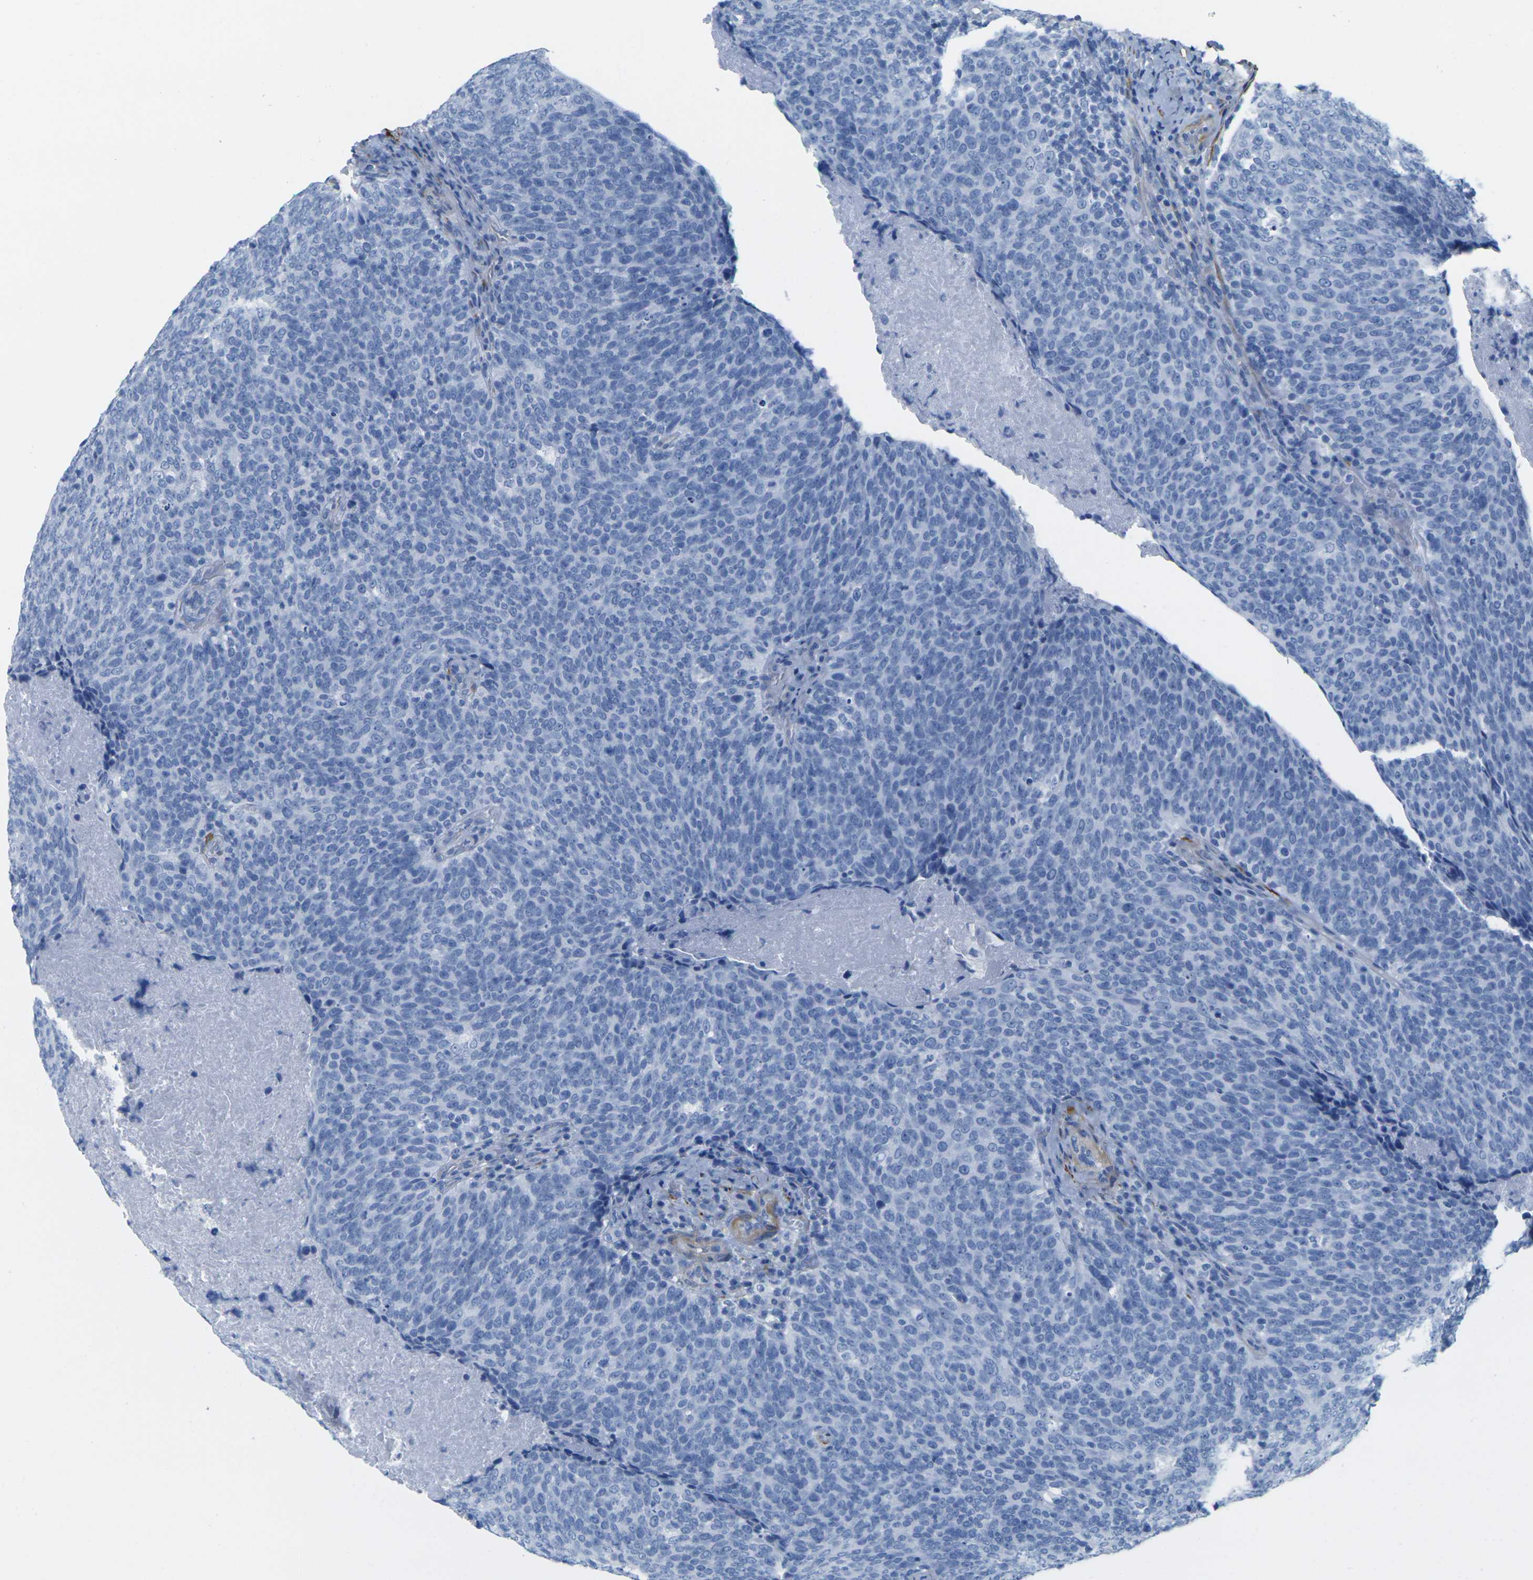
{"staining": {"intensity": "negative", "quantity": "none", "location": "none"}, "tissue": "head and neck cancer", "cell_type": "Tumor cells", "image_type": "cancer", "snomed": [{"axis": "morphology", "description": "Squamous cell carcinoma, NOS"}, {"axis": "morphology", "description": "Squamous cell carcinoma, metastatic, NOS"}, {"axis": "topography", "description": "Lymph node"}, {"axis": "topography", "description": "Head-Neck"}], "caption": "DAB (3,3'-diaminobenzidine) immunohistochemical staining of human head and neck squamous cell carcinoma exhibits no significant staining in tumor cells. (Immunohistochemistry (ihc), brightfield microscopy, high magnification).", "gene": "CNN1", "patient": {"sex": "male", "age": 62}}